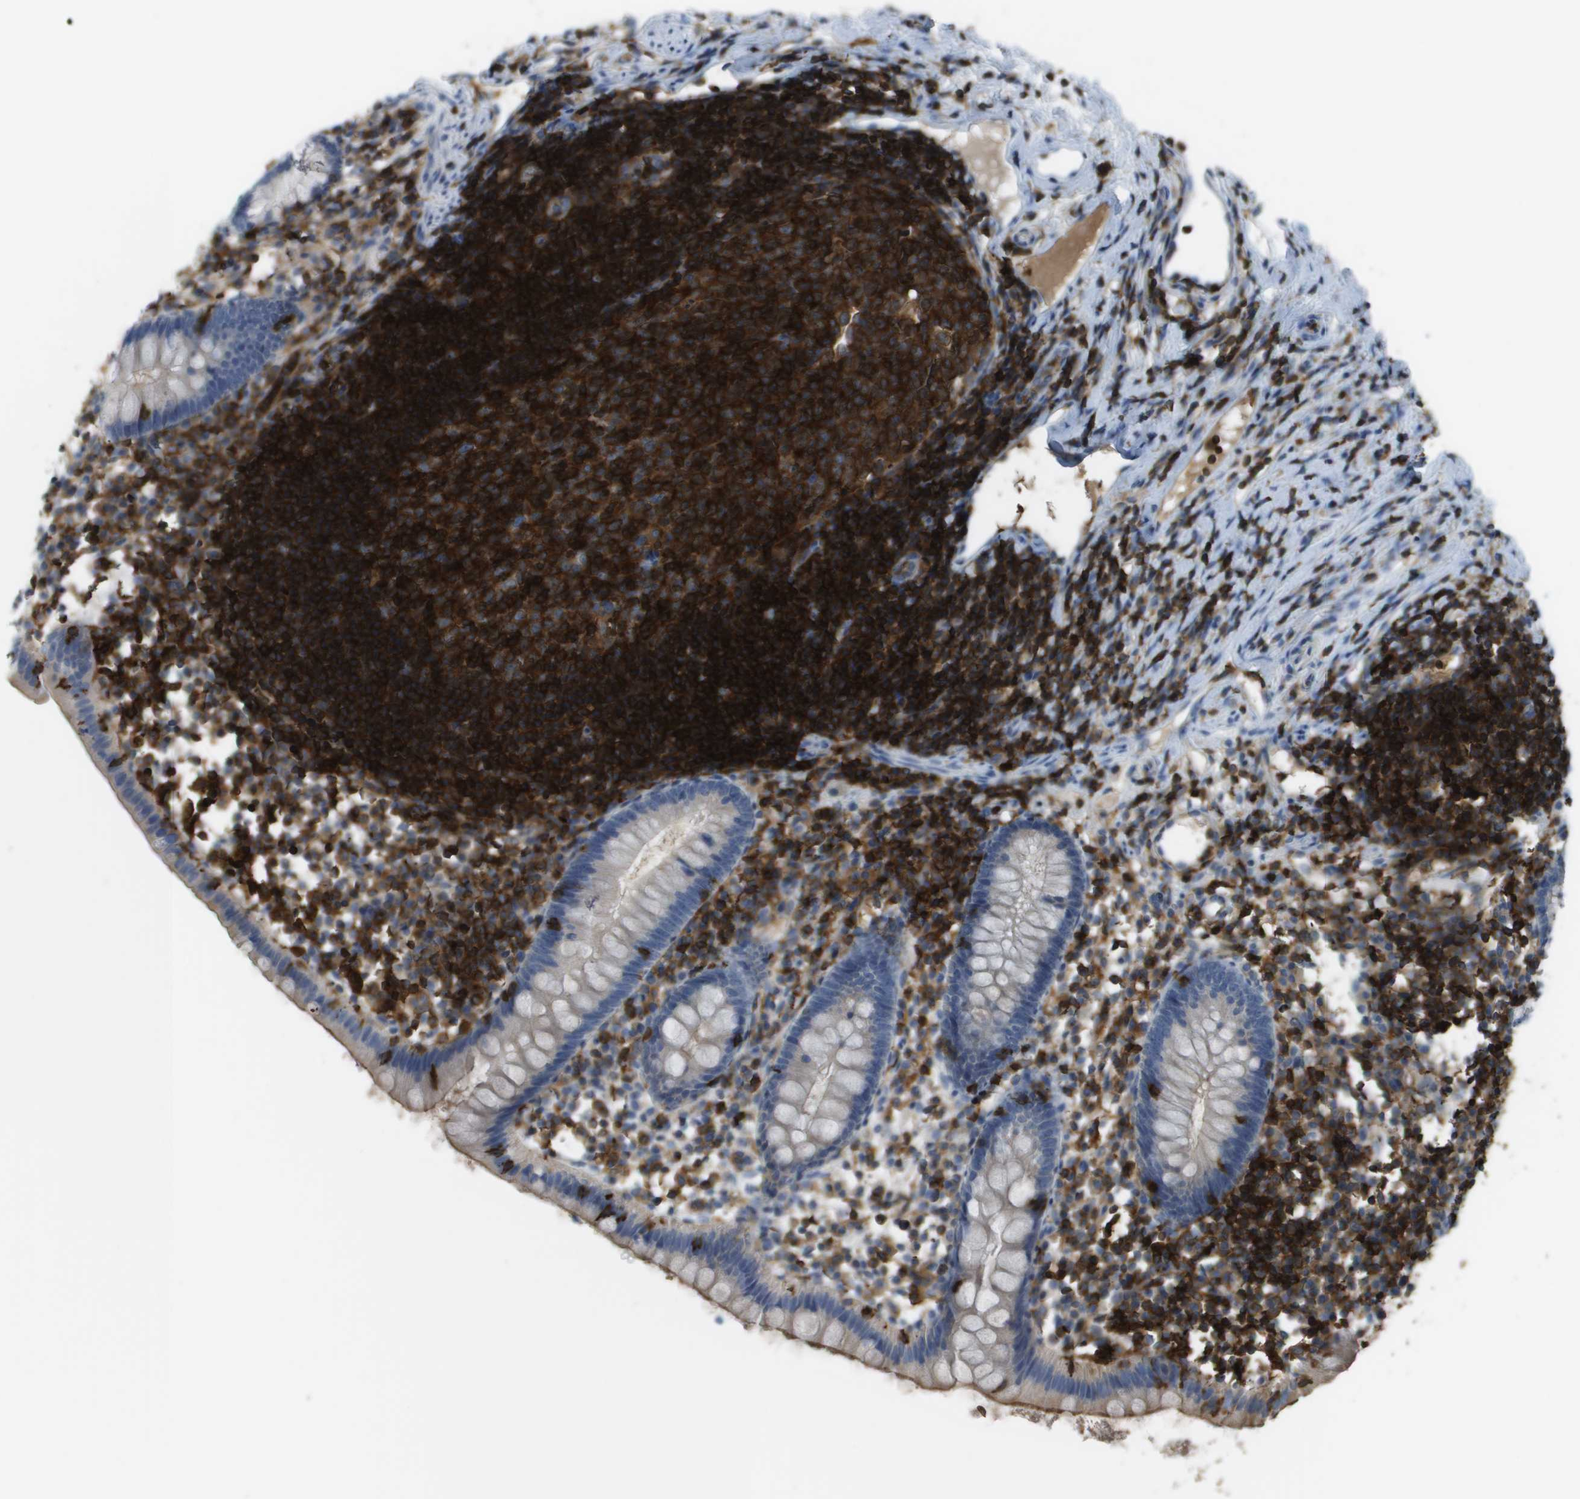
{"staining": {"intensity": "moderate", "quantity": "<25%", "location": "cytoplasmic/membranous"}, "tissue": "appendix", "cell_type": "Glandular cells", "image_type": "normal", "snomed": [{"axis": "morphology", "description": "Normal tissue, NOS"}, {"axis": "topography", "description": "Appendix"}], "caption": "DAB (3,3'-diaminobenzidine) immunohistochemical staining of unremarkable appendix reveals moderate cytoplasmic/membranous protein positivity in approximately <25% of glandular cells. The staining was performed using DAB (3,3'-diaminobenzidine) to visualize the protein expression in brown, while the nuclei were stained in blue with hematoxylin (Magnification: 20x).", "gene": "APBB1IP", "patient": {"sex": "female", "age": 20}}